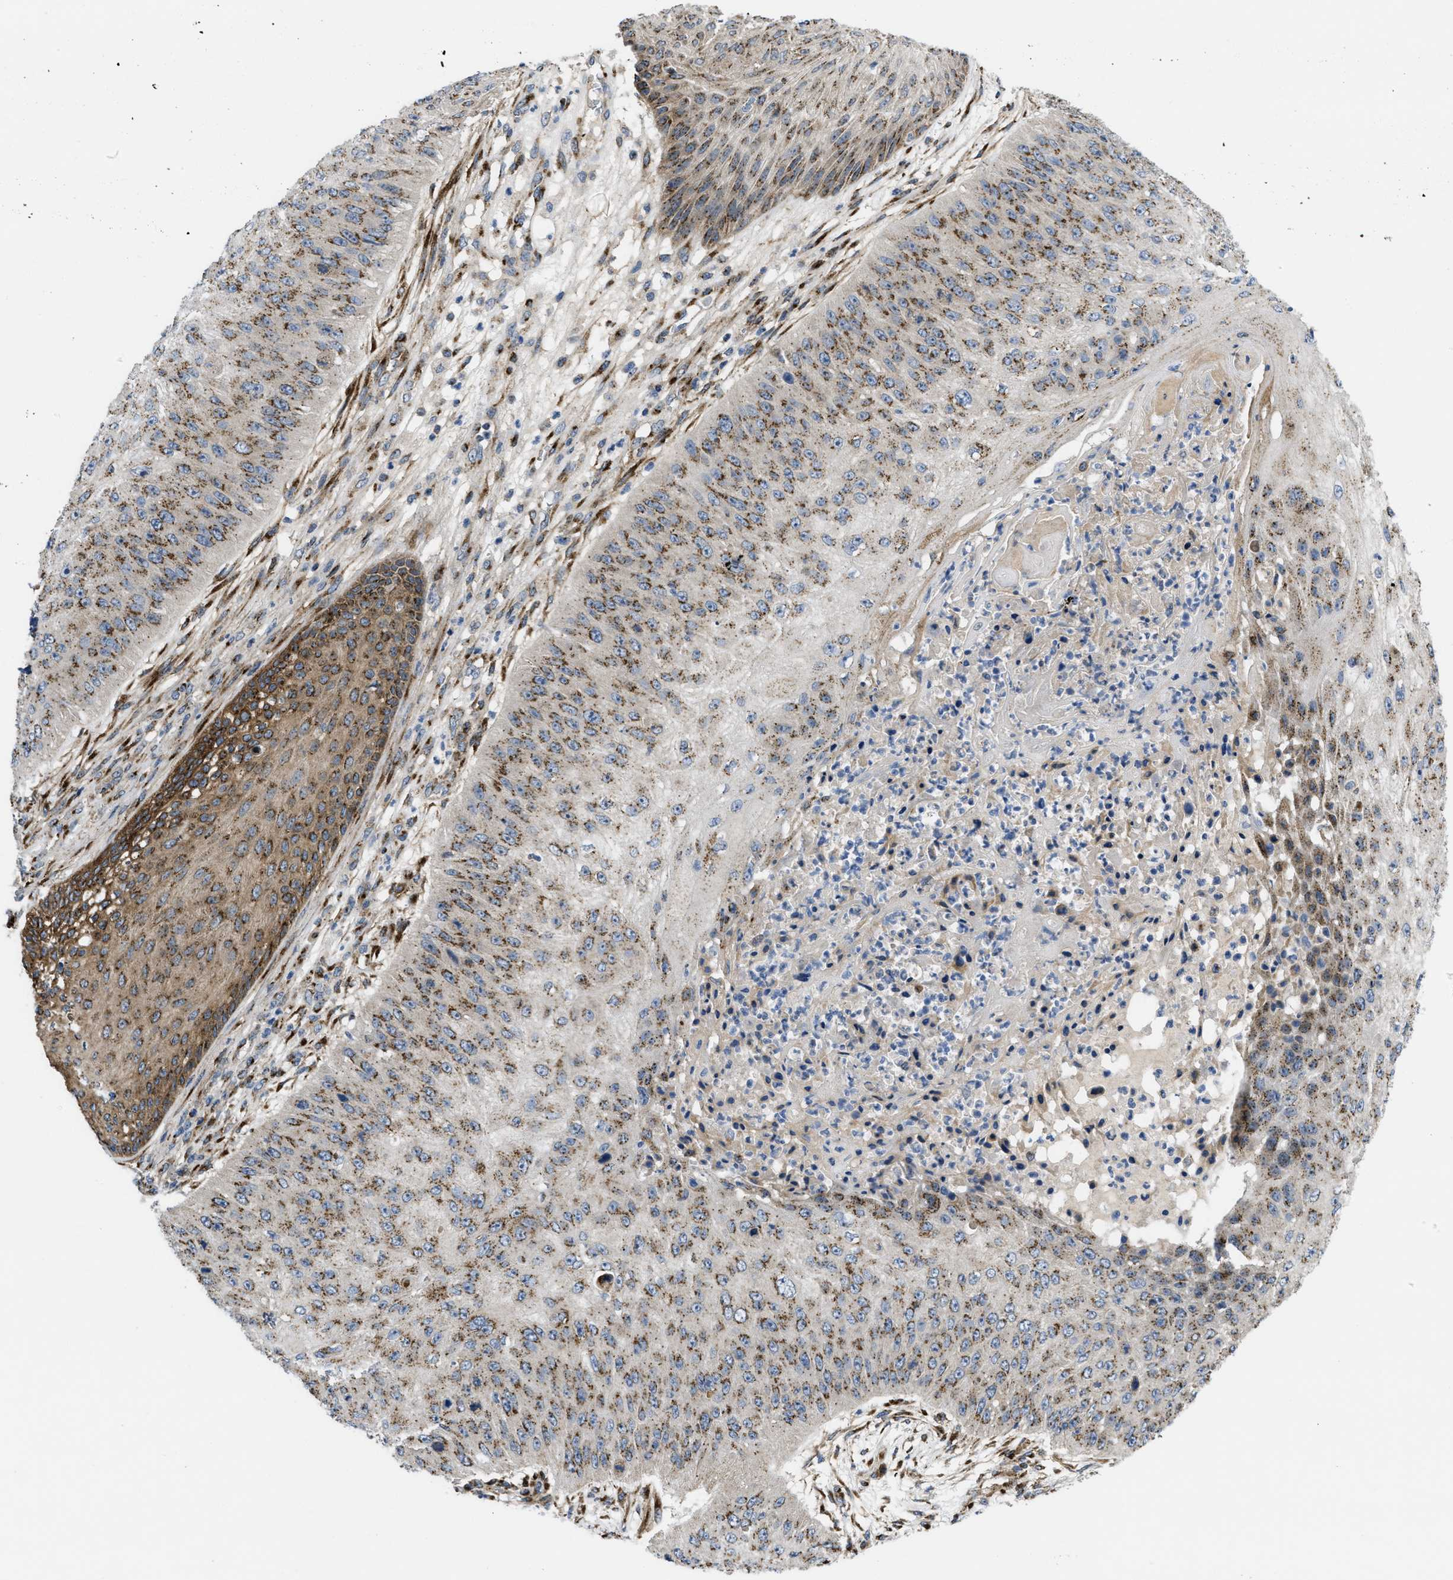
{"staining": {"intensity": "moderate", "quantity": ">75%", "location": "cytoplasmic/membranous"}, "tissue": "skin cancer", "cell_type": "Tumor cells", "image_type": "cancer", "snomed": [{"axis": "morphology", "description": "Squamous cell carcinoma, NOS"}, {"axis": "topography", "description": "Skin"}], "caption": "Moderate cytoplasmic/membranous expression for a protein is appreciated in about >75% of tumor cells of skin cancer using immunohistochemistry (IHC).", "gene": "ZNF70", "patient": {"sex": "female", "age": 80}}